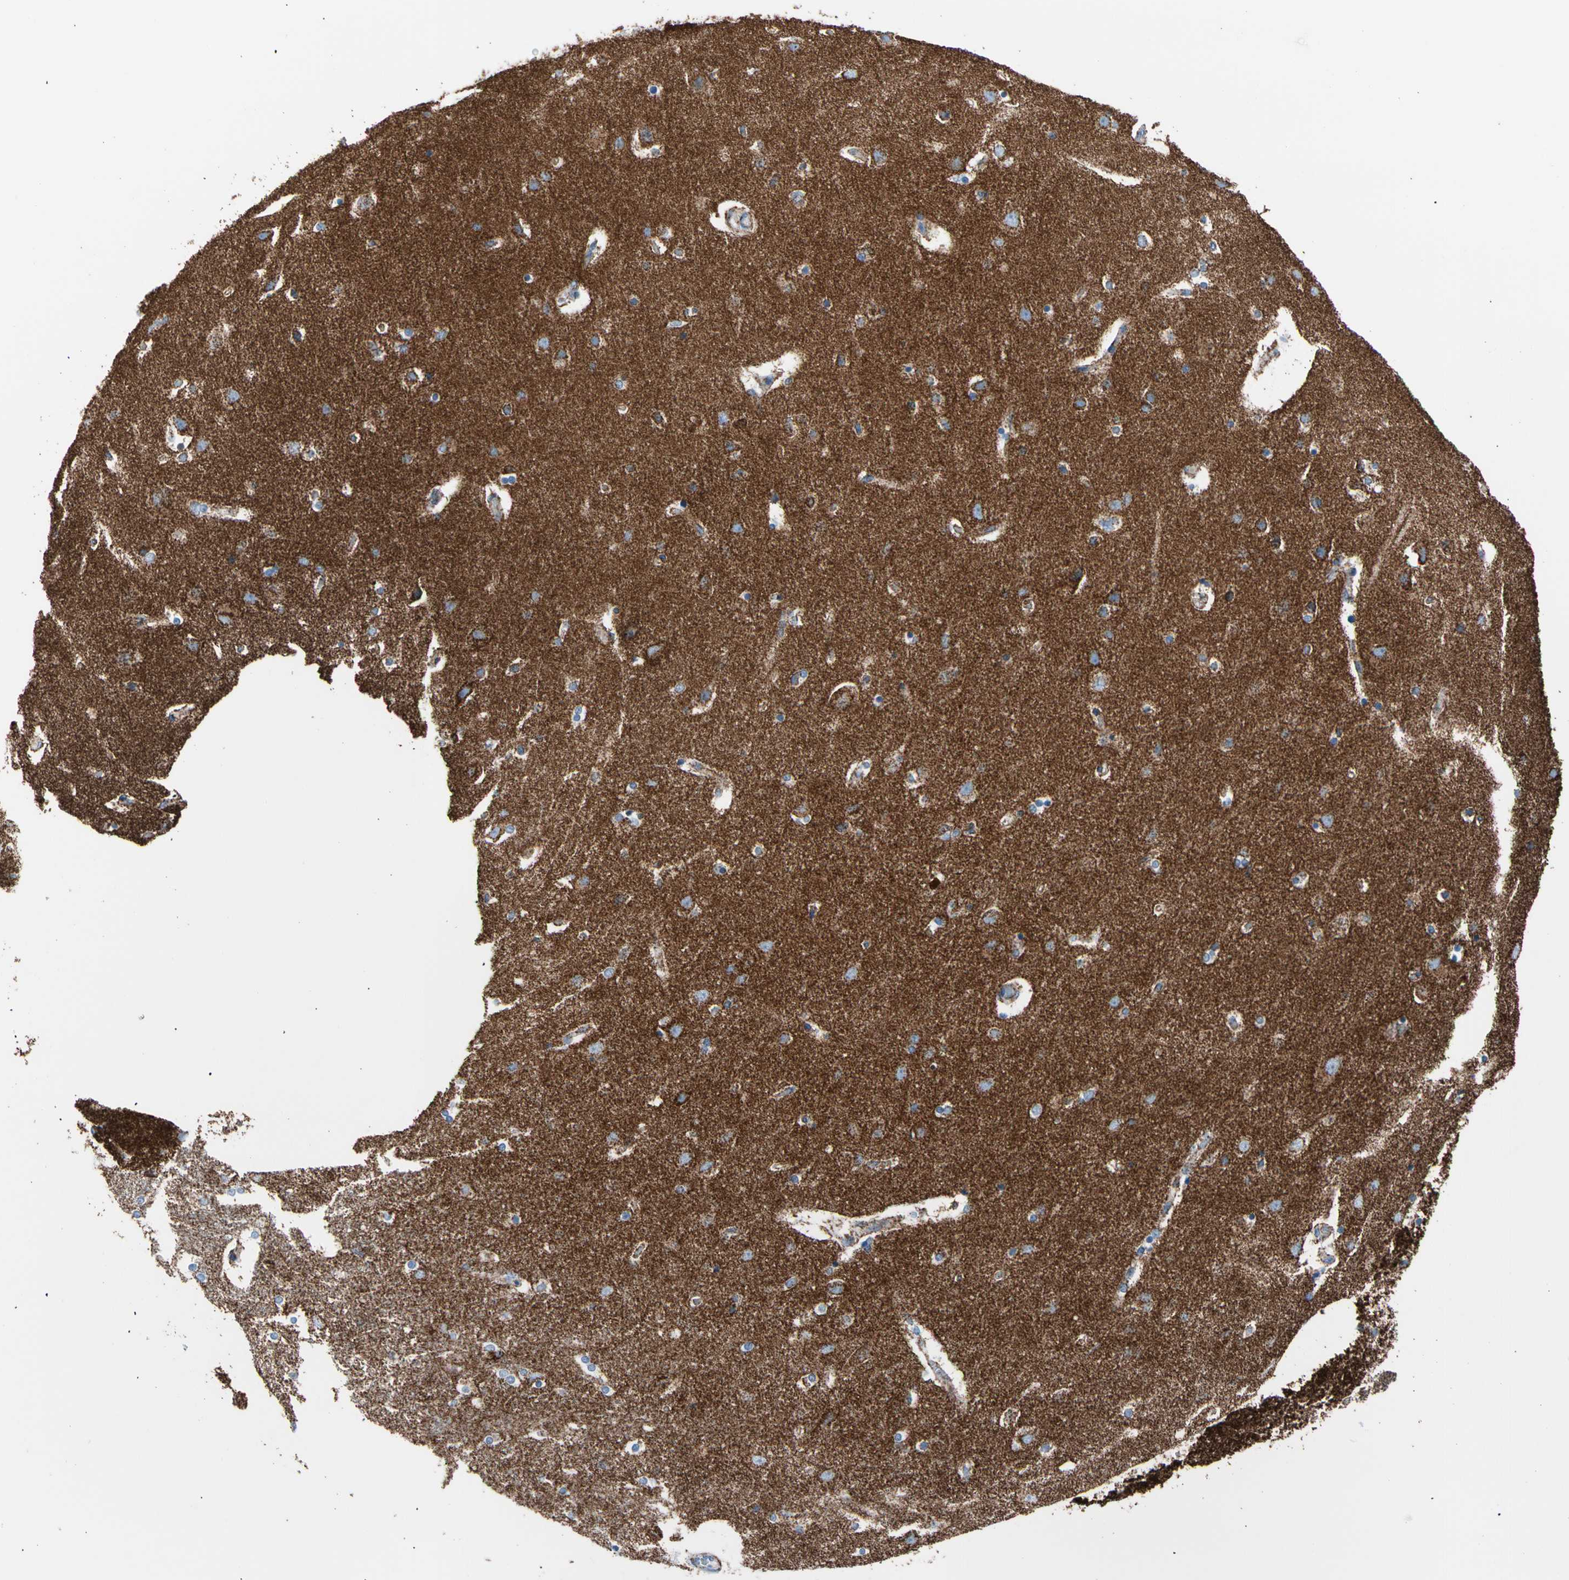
{"staining": {"intensity": "moderate", "quantity": "<25%", "location": "cytoplasmic/membranous"}, "tissue": "caudate", "cell_type": "Glial cells", "image_type": "normal", "snomed": [{"axis": "morphology", "description": "Normal tissue, NOS"}, {"axis": "topography", "description": "Lateral ventricle wall"}], "caption": "Moderate cytoplasmic/membranous staining for a protein is seen in about <25% of glial cells of normal caudate using immunohistochemistry (IHC).", "gene": "HK1", "patient": {"sex": "female", "age": 54}}